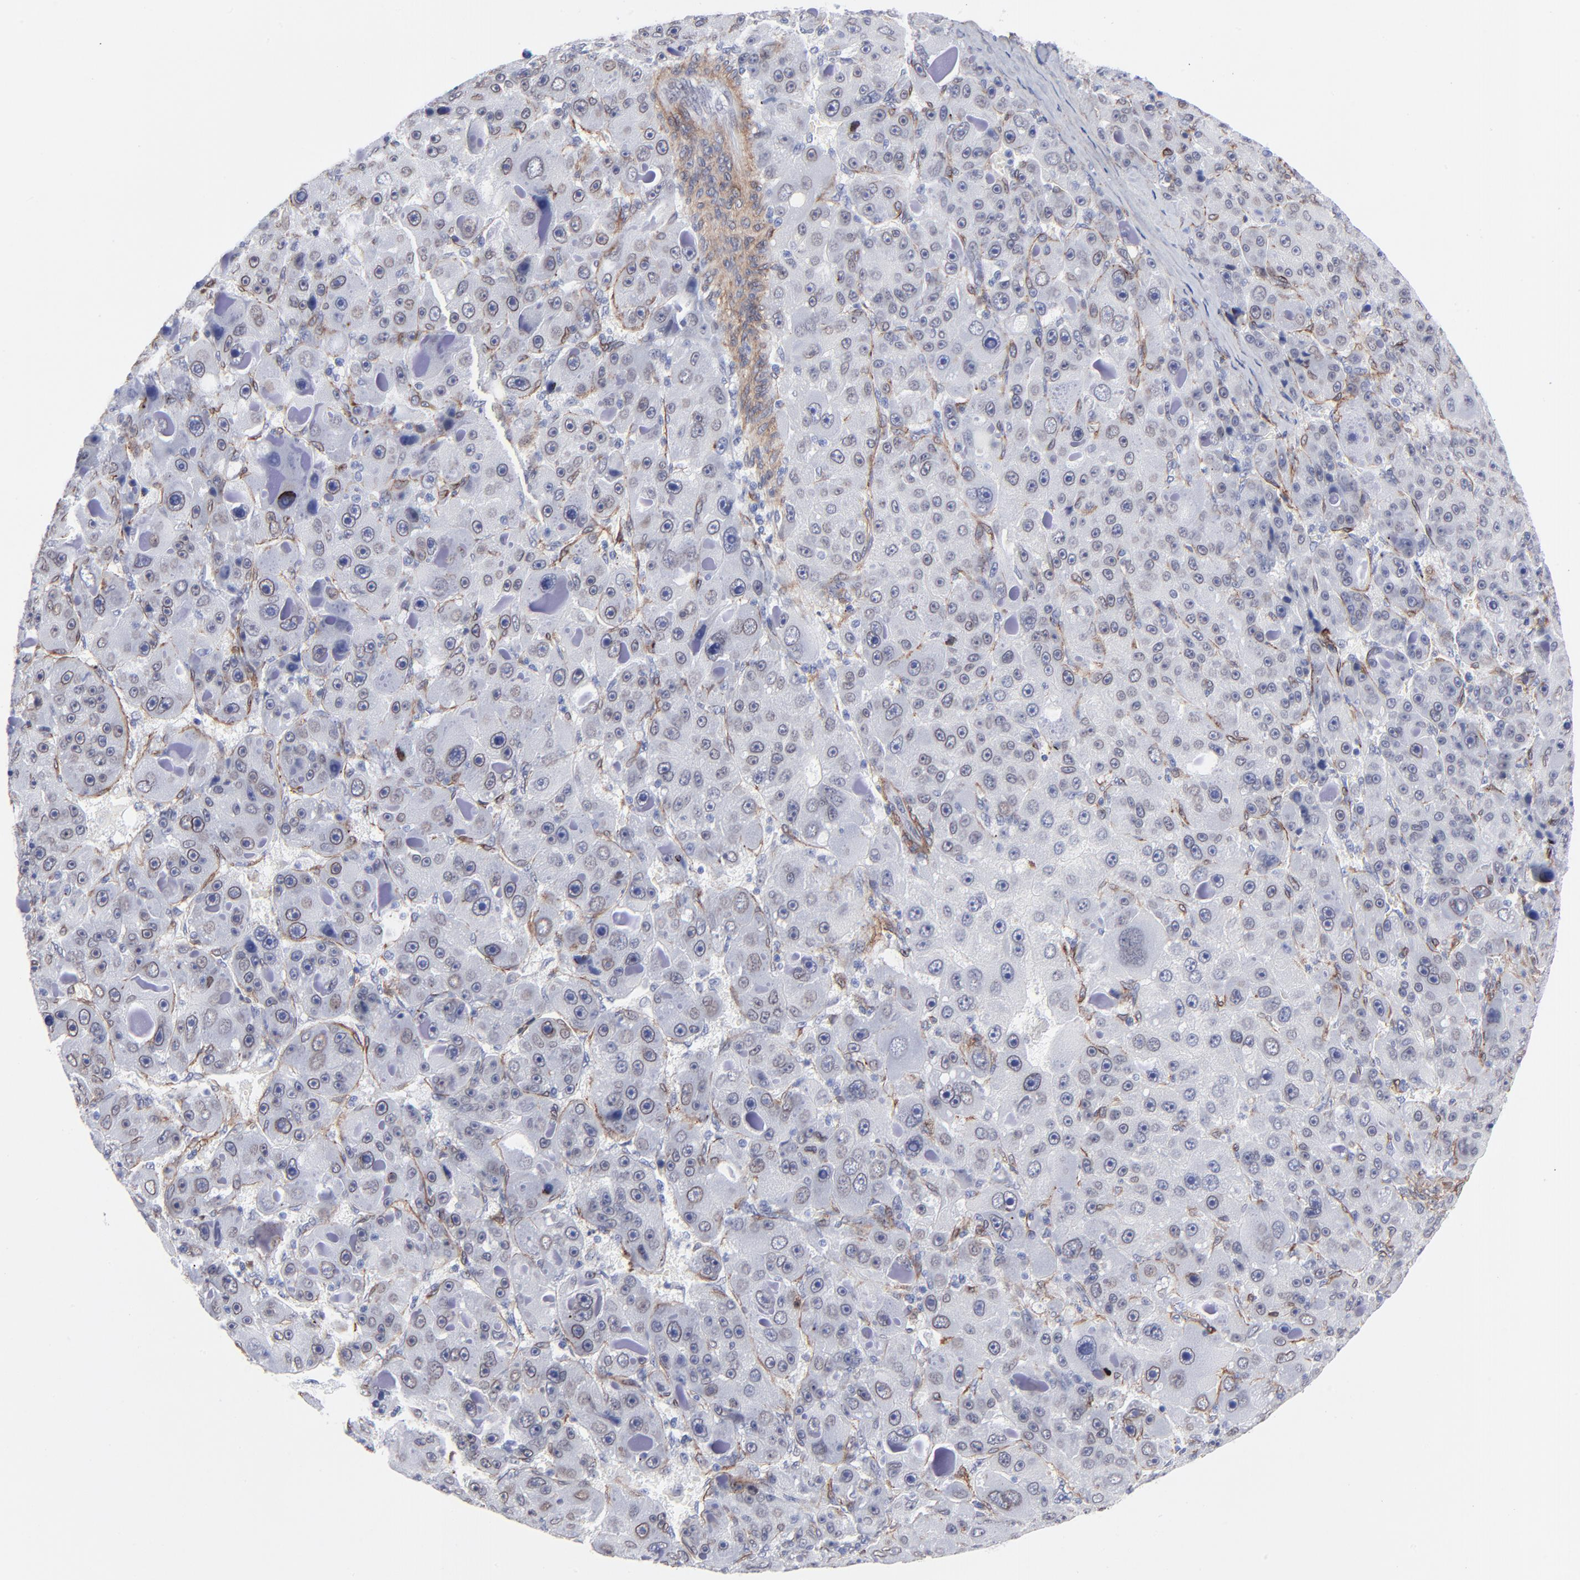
{"staining": {"intensity": "negative", "quantity": "none", "location": "none"}, "tissue": "liver cancer", "cell_type": "Tumor cells", "image_type": "cancer", "snomed": [{"axis": "morphology", "description": "Carcinoma, Hepatocellular, NOS"}, {"axis": "topography", "description": "Liver"}], "caption": "Immunohistochemical staining of human hepatocellular carcinoma (liver) reveals no significant staining in tumor cells.", "gene": "PDGFRB", "patient": {"sex": "male", "age": 76}}